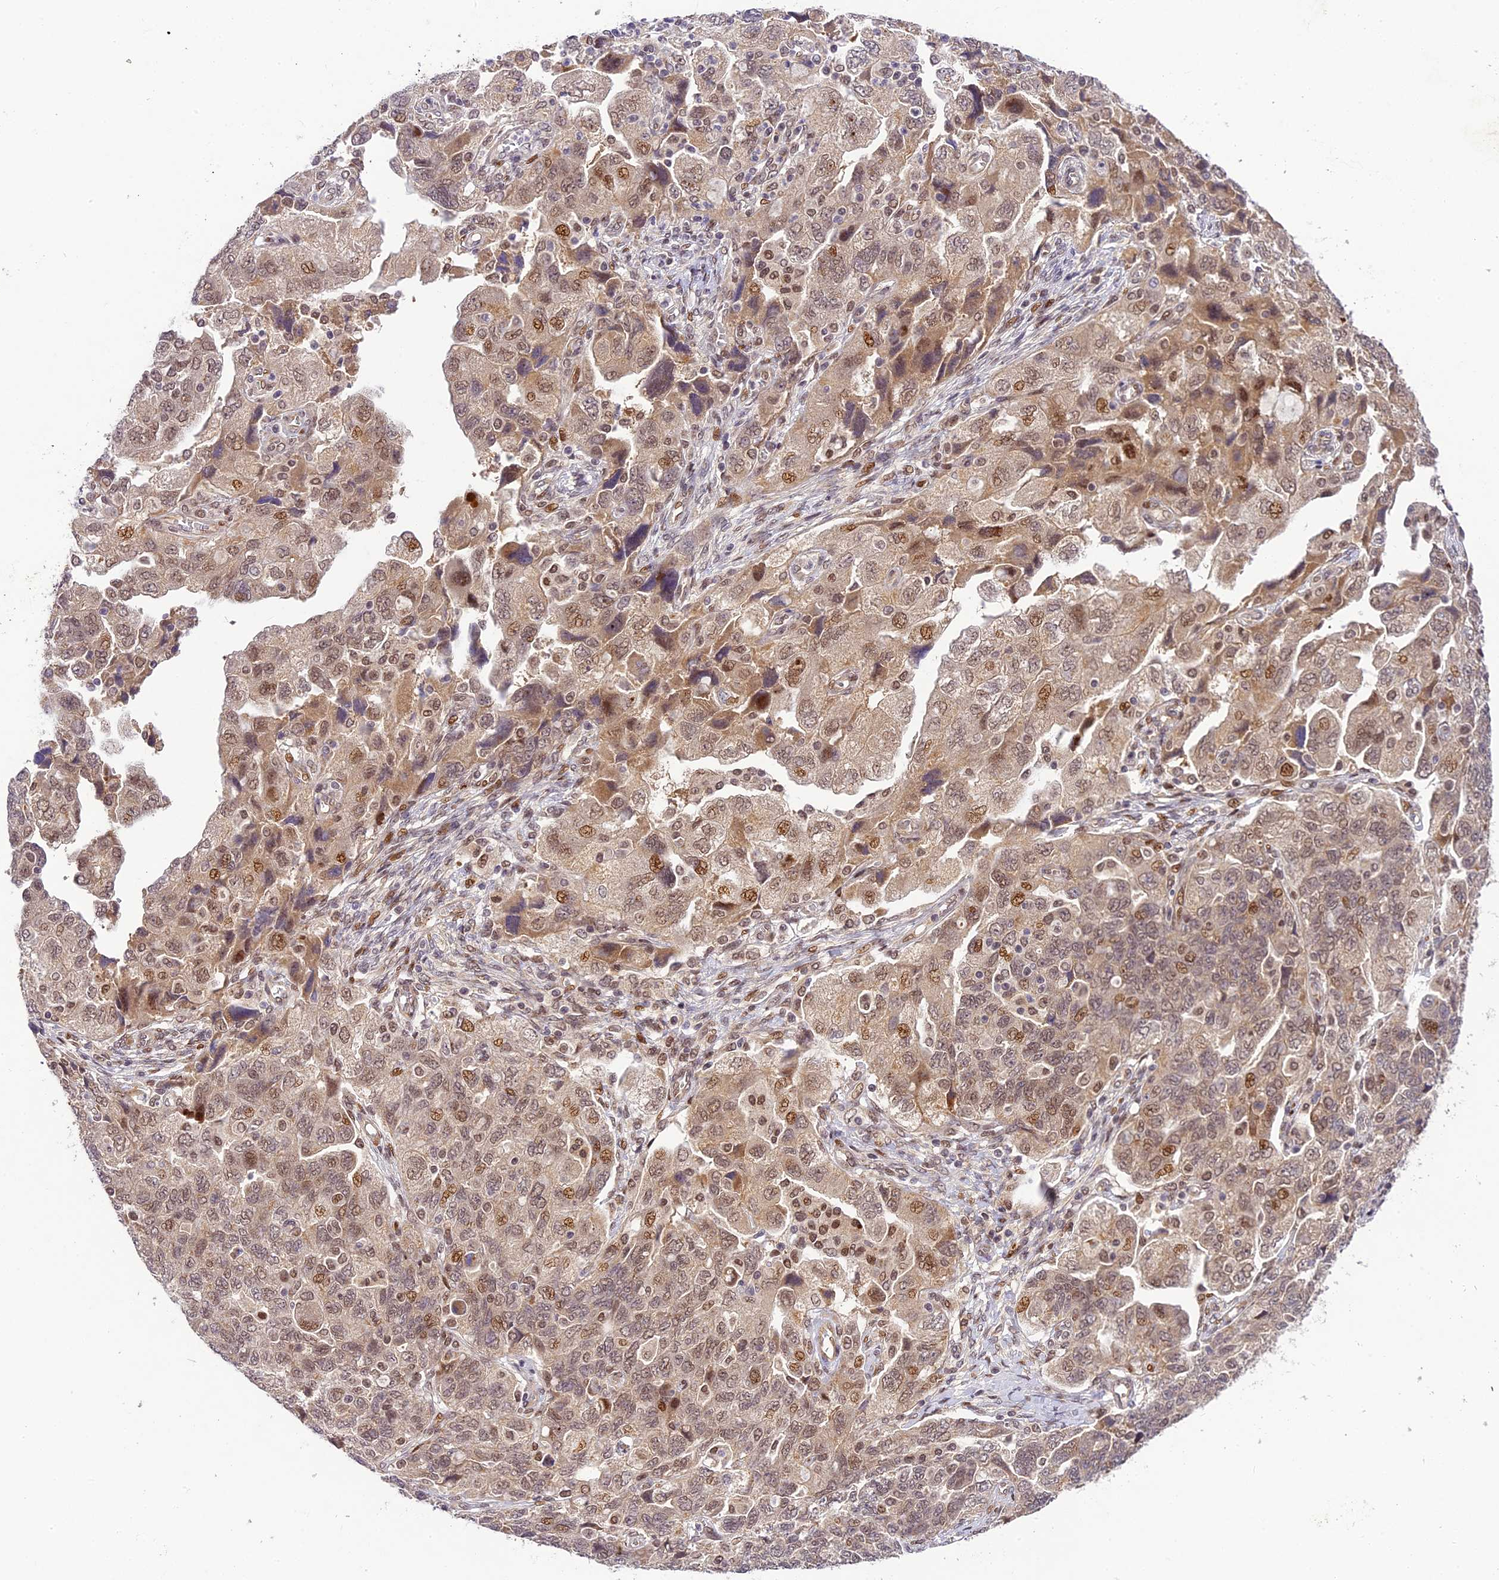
{"staining": {"intensity": "moderate", "quantity": ">75%", "location": "nuclear"}, "tissue": "ovarian cancer", "cell_type": "Tumor cells", "image_type": "cancer", "snomed": [{"axis": "morphology", "description": "Carcinoma, NOS"}, {"axis": "morphology", "description": "Cystadenocarcinoma, serous, NOS"}, {"axis": "topography", "description": "Ovary"}], "caption": "Immunohistochemical staining of carcinoma (ovarian) shows medium levels of moderate nuclear staining in about >75% of tumor cells. Using DAB (brown) and hematoxylin (blue) stains, captured at high magnification using brightfield microscopy.", "gene": "NEK8", "patient": {"sex": "female", "age": 69}}